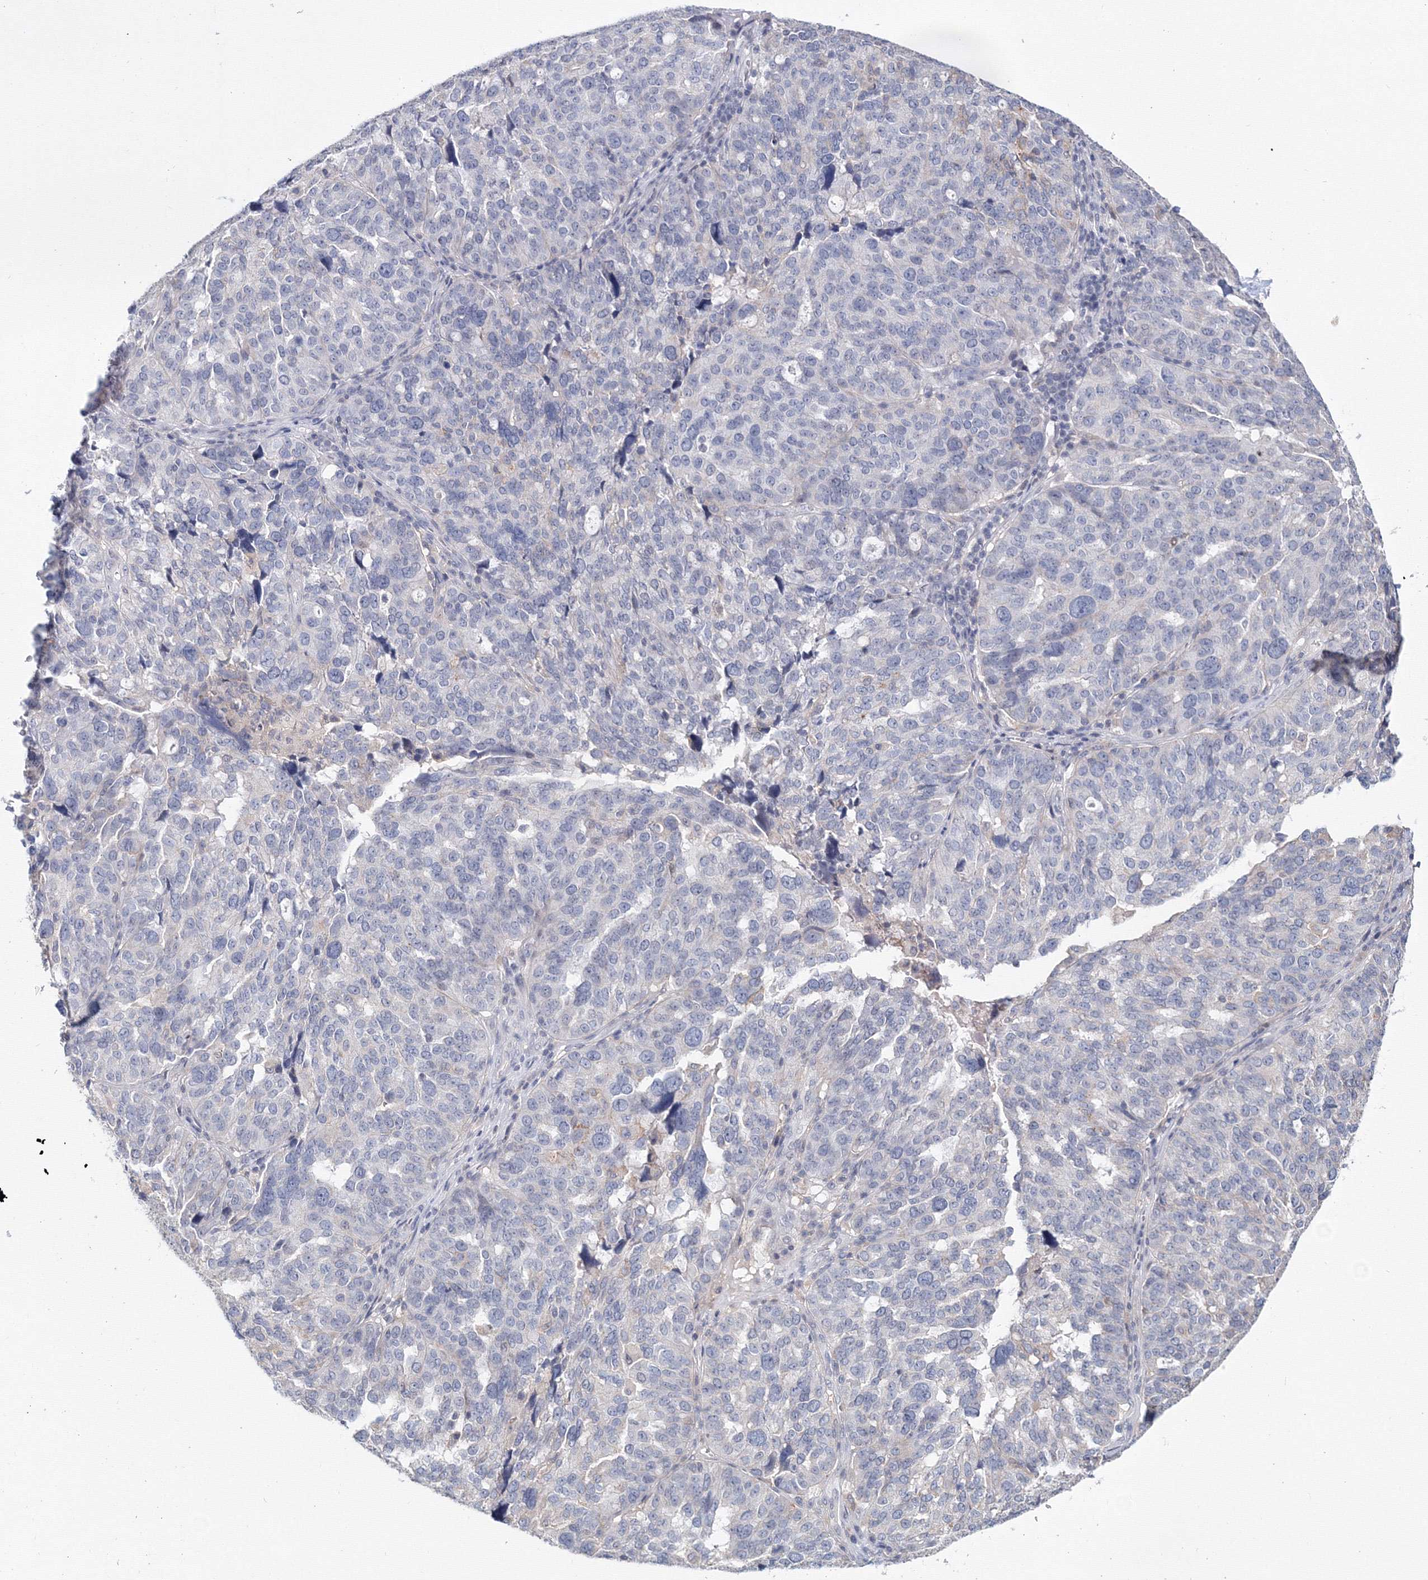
{"staining": {"intensity": "negative", "quantity": "none", "location": "none"}, "tissue": "ovarian cancer", "cell_type": "Tumor cells", "image_type": "cancer", "snomed": [{"axis": "morphology", "description": "Cystadenocarcinoma, serous, NOS"}, {"axis": "topography", "description": "Ovary"}], "caption": "Ovarian cancer (serous cystadenocarcinoma) was stained to show a protein in brown. There is no significant expression in tumor cells. (IHC, brightfield microscopy, high magnification).", "gene": "SLC7A7", "patient": {"sex": "female", "age": 59}}